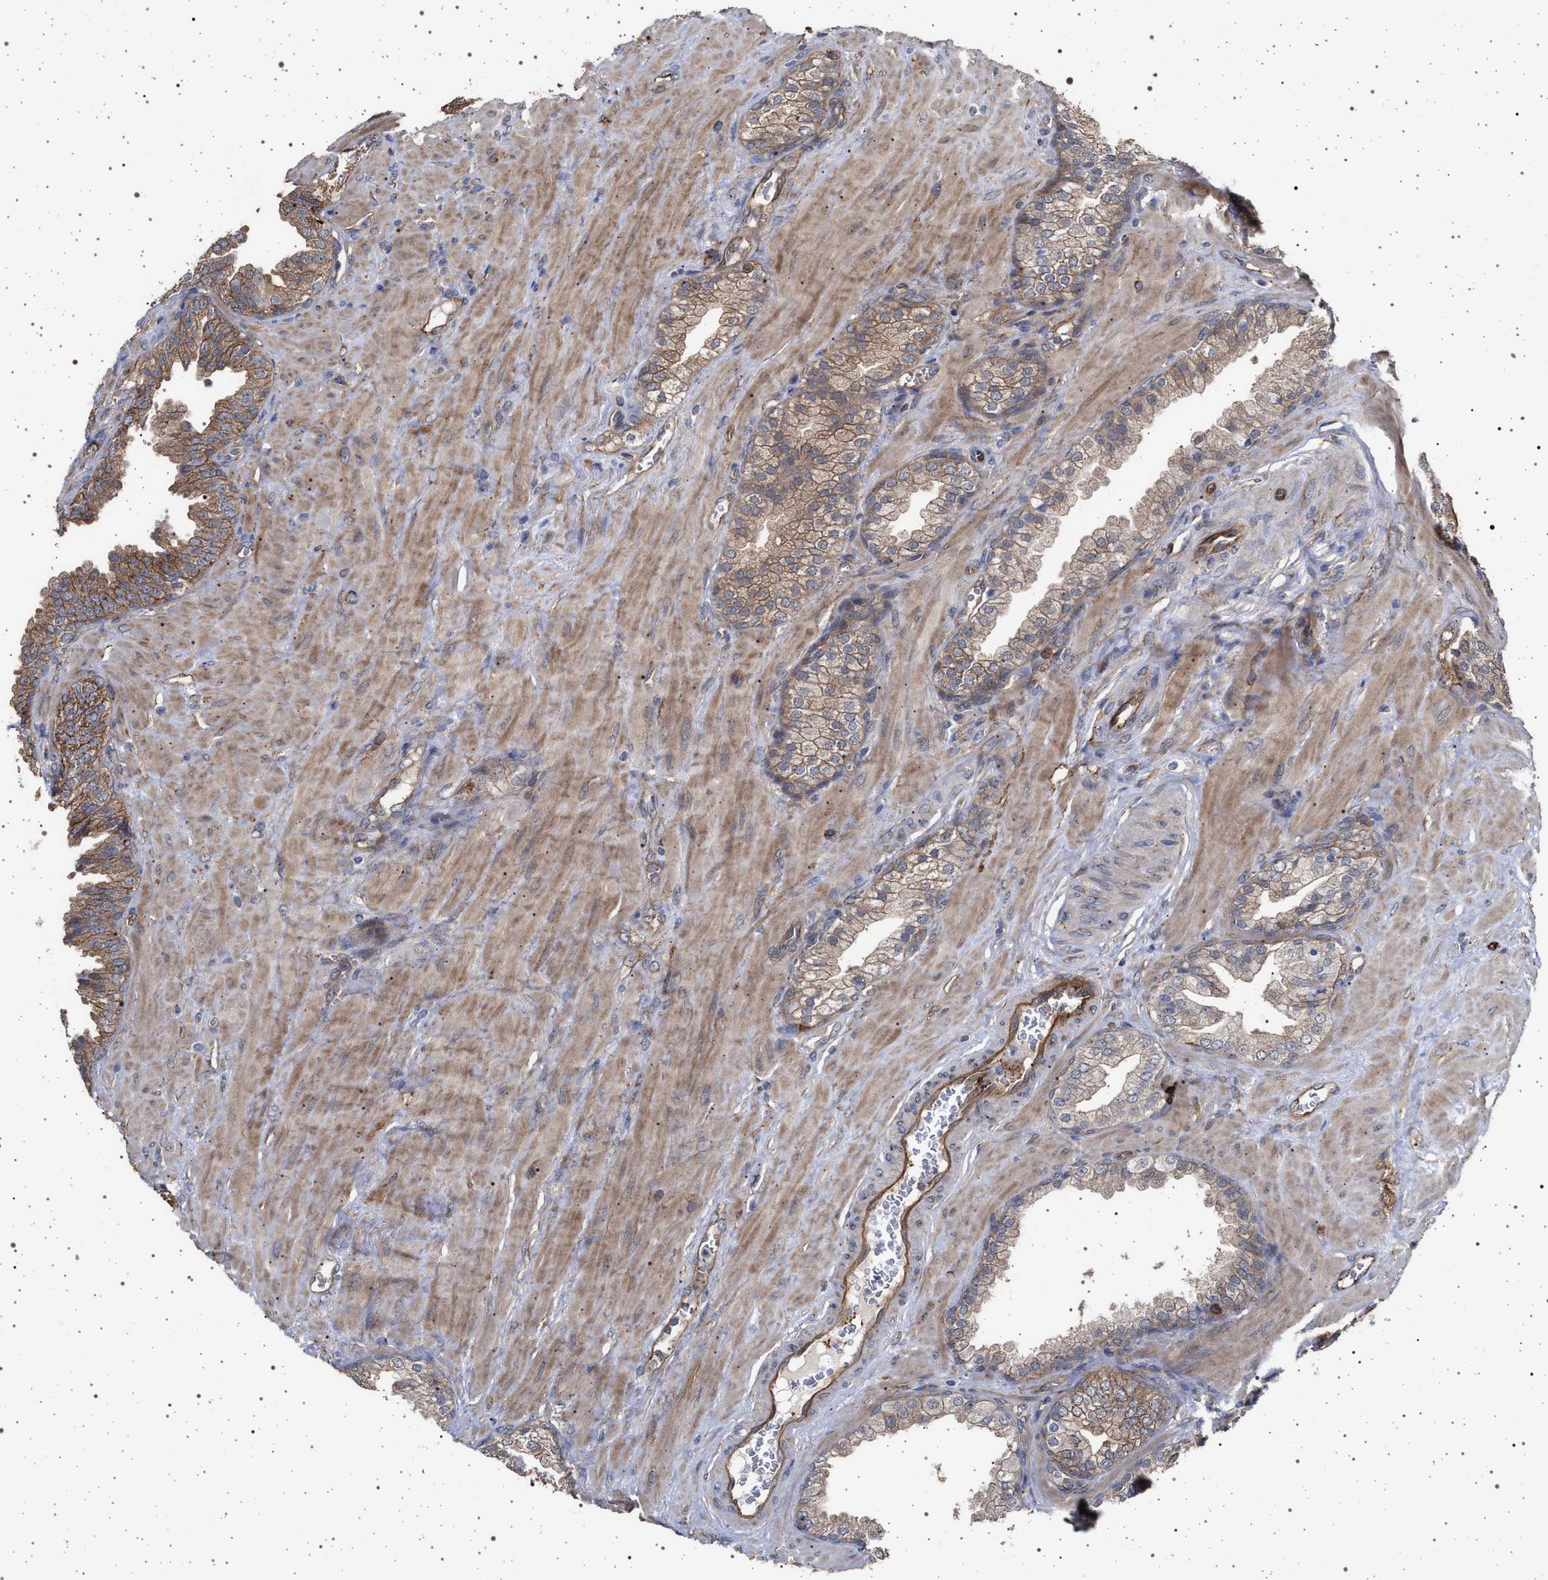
{"staining": {"intensity": "moderate", "quantity": ">75%", "location": "cytoplasmic/membranous"}, "tissue": "prostate cancer", "cell_type": "Tumor cells", "image_type": "cancer", "snomed": [{"axis": "morphology", "description": "Adenocarcinoma, Low grade"}, {"axis": "topography", "description": "Prostate"}], "caption": "Moderate cytoplasmic/membranous staining is seen in approximately >75% of tumor cells in prostate cancer (low-grade adenocarcinoma). The protein of interest is stained brown, and the nuclei are stained in blue (DAB IHC with brightfield microscopy, high magnification).", "gene": "IFT20", "patient": {"sex": "male", "age": 71}}